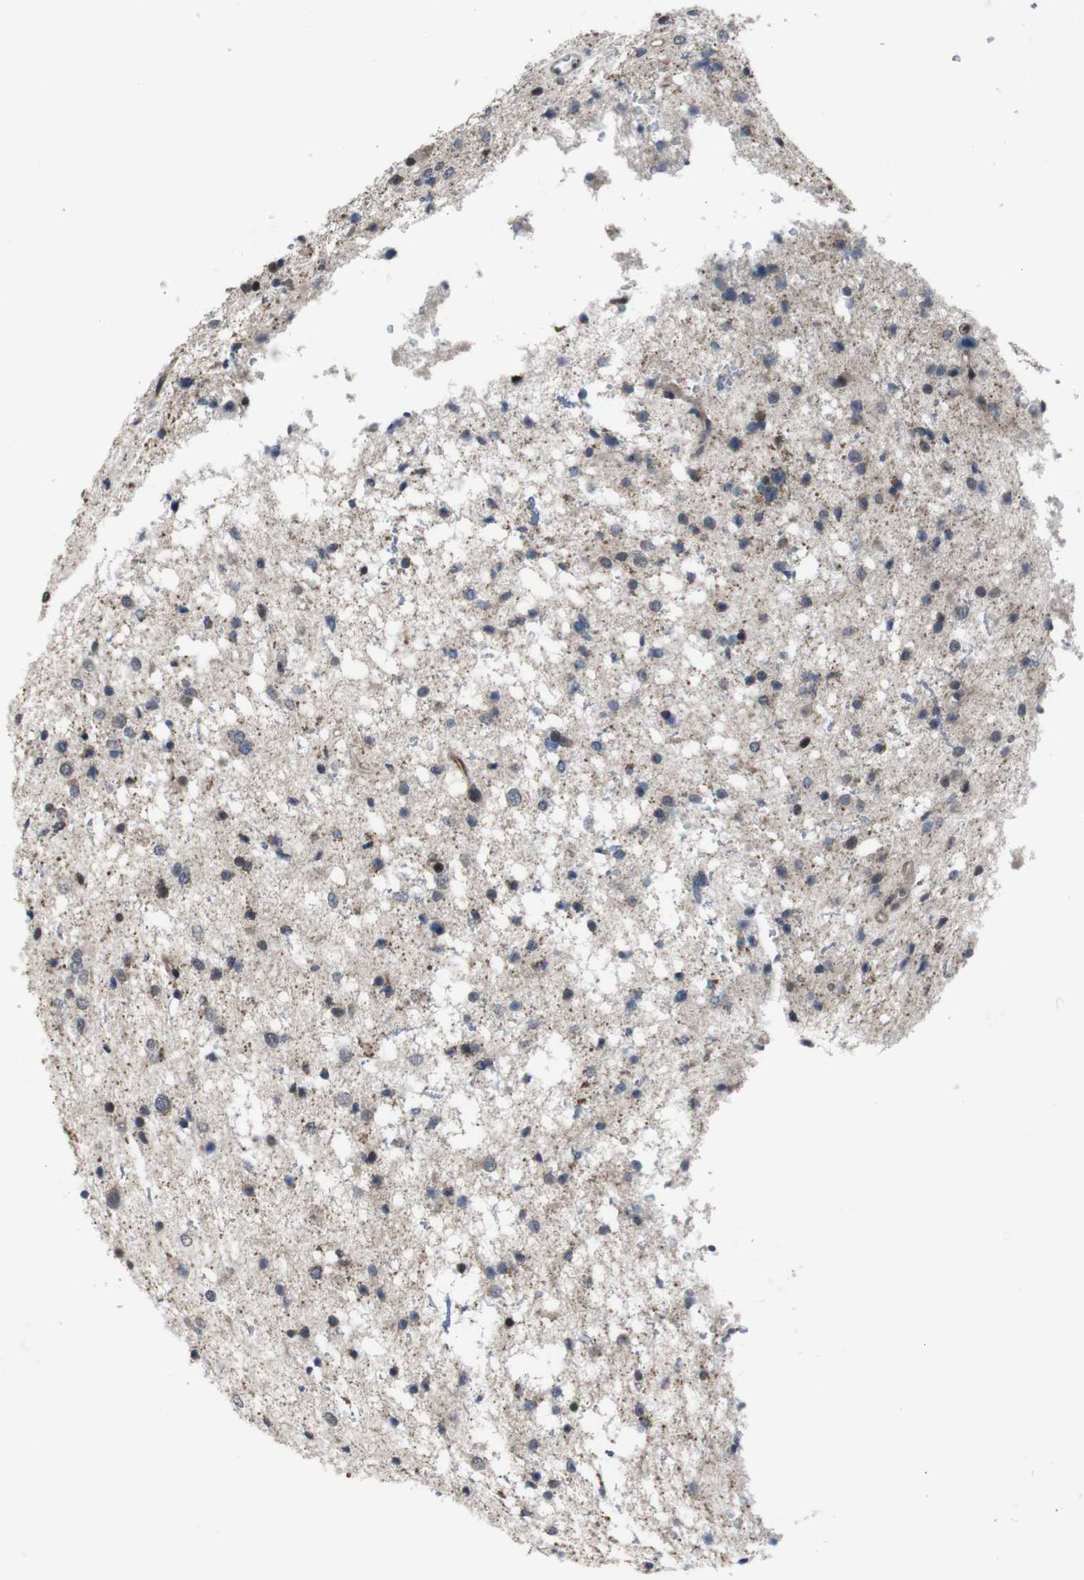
{"staining": {"intensity": "moderate", "quantity": "<25%", "location": "cytoplasmic/membranous"}, "tissue": "glioma", "cell_type": "Tumor cells", "image_type": "cancer", "snomed": [{"axis": "morphology", "description": "Glioma, malignant, Low grade"}, {"axis": "topography", "description": "Brain"}], "caption": "Human glioma stained with a protein marker demonstrates moderate staining in tumor cells.", "gene": "SS18L1", "patient": {"sex": "female", "age": 37}}